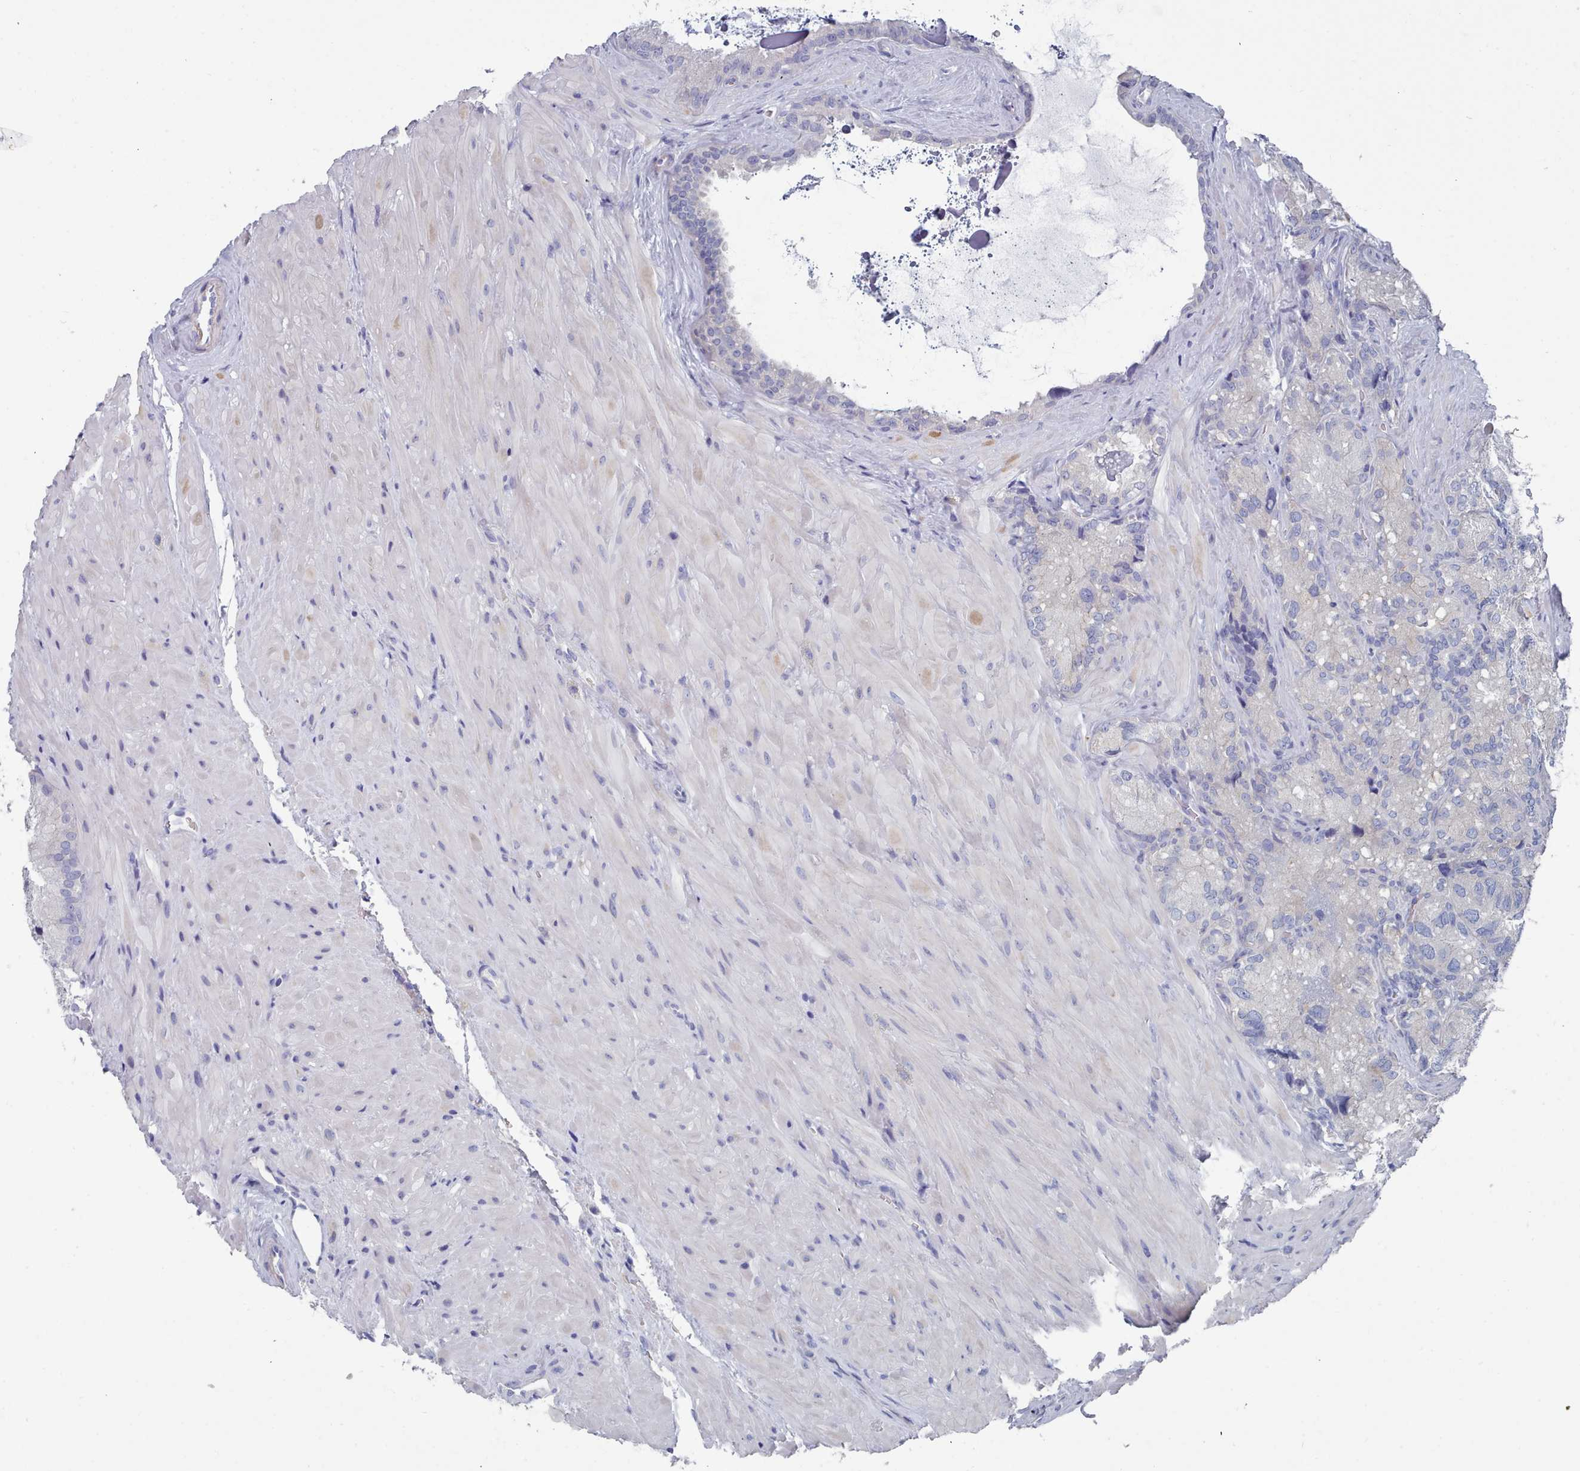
{"staining": {"intensity": "negative", "quantity": "none", "location": "none"}, "tissue": "seminal vesicle", "cell_type": "Glandular cells", "image_type": "normal", "snomed": [{"axis": "morphology", "description": "Normal tissue, NOS"}, {"axis": "topography", "description": "Seminal veicle"}], "caption": "High magnification brightfield microscopy of normal seminal vesicle stained with DAB (3,3'-diaminobenzidine) (brown) and counterstained with hematoxylin (blue): glandular cells show no significant positivity. (DAB IHC with hematoxylin counter stain).", "gene": "ENSG00000285188", "patient": {"sex": "male", "age": 62}}